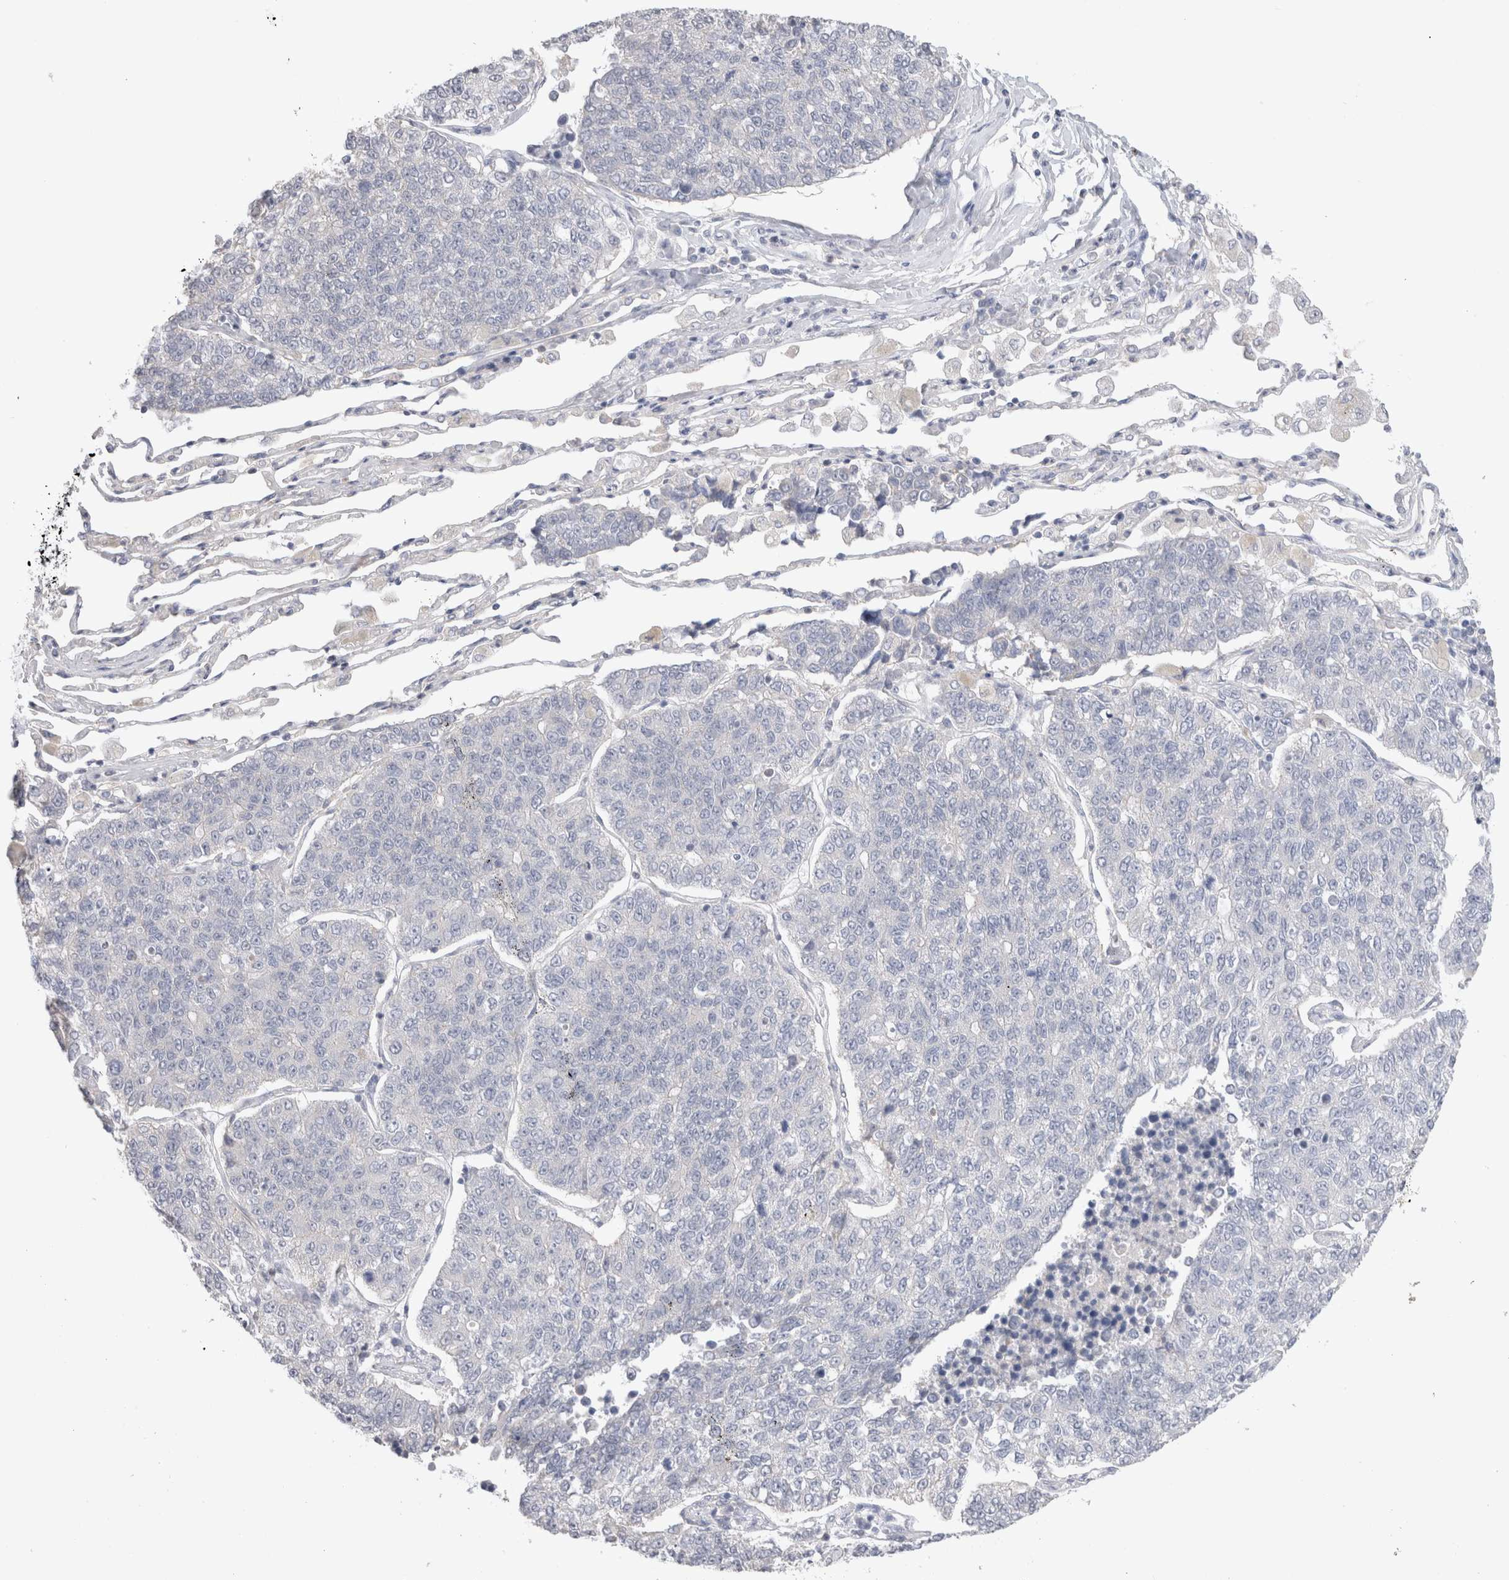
{"staining": {"intensity": "negative", "quantity": "none", "location": "none"}, "tissue": "lung cancer", "cell_type": "Tumor cells", "image_type": "cancer", "snomed": [{"axis": "morphology", "description": "Adenocarcinoma, NOS"}, {"axis": "topography", "description": "Lung"}], "caption": "Lung cancer was stained to show a protein in brown. There is no significant positivity in tumor cells.", "gene": "DMD", "patient": {"sex": "male", "age": 49}}